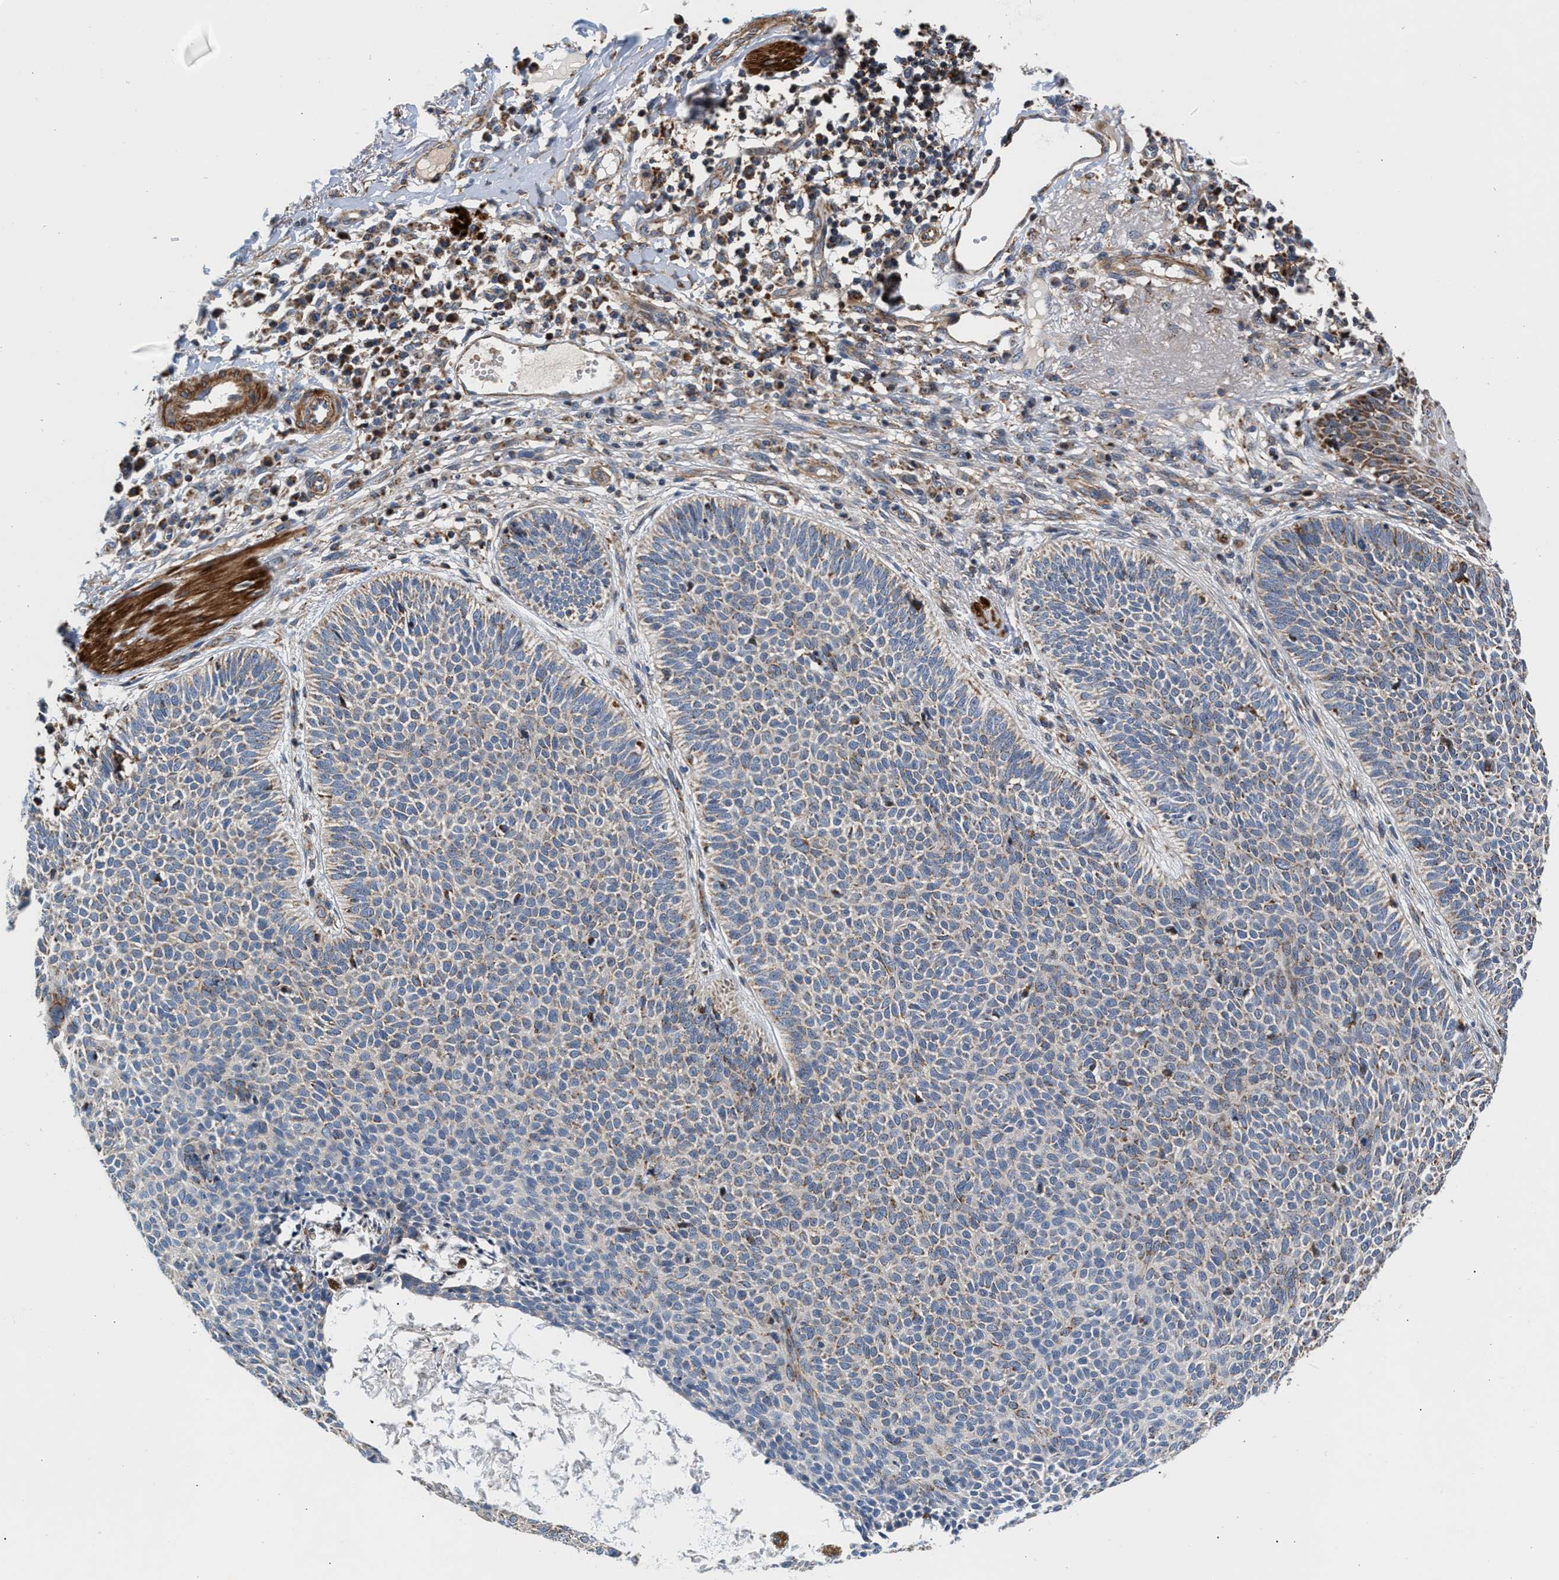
{"staining": {"intensity": "weak", "quantity": "<25%", "location": "cytoplasmic/membranous"}, "tissue": "skin cancer", "cell_type": "Tumor cells", "image_type": "cancer", "snomed": [{"axis": "morphology", "description": "Normal tissue, NOS"}, {"axis": "morphology", "description": "Basal cell carcinoma"}, {"axis": "topography", "description": "Skin"}], "caption": "Immunohistochemistry (IHC) of skin cancer (basal cell carcinoma) exhibits no expression in tumor cells.", "gene": "SGK1", "patient": {"sex": "male", "age": 52}}